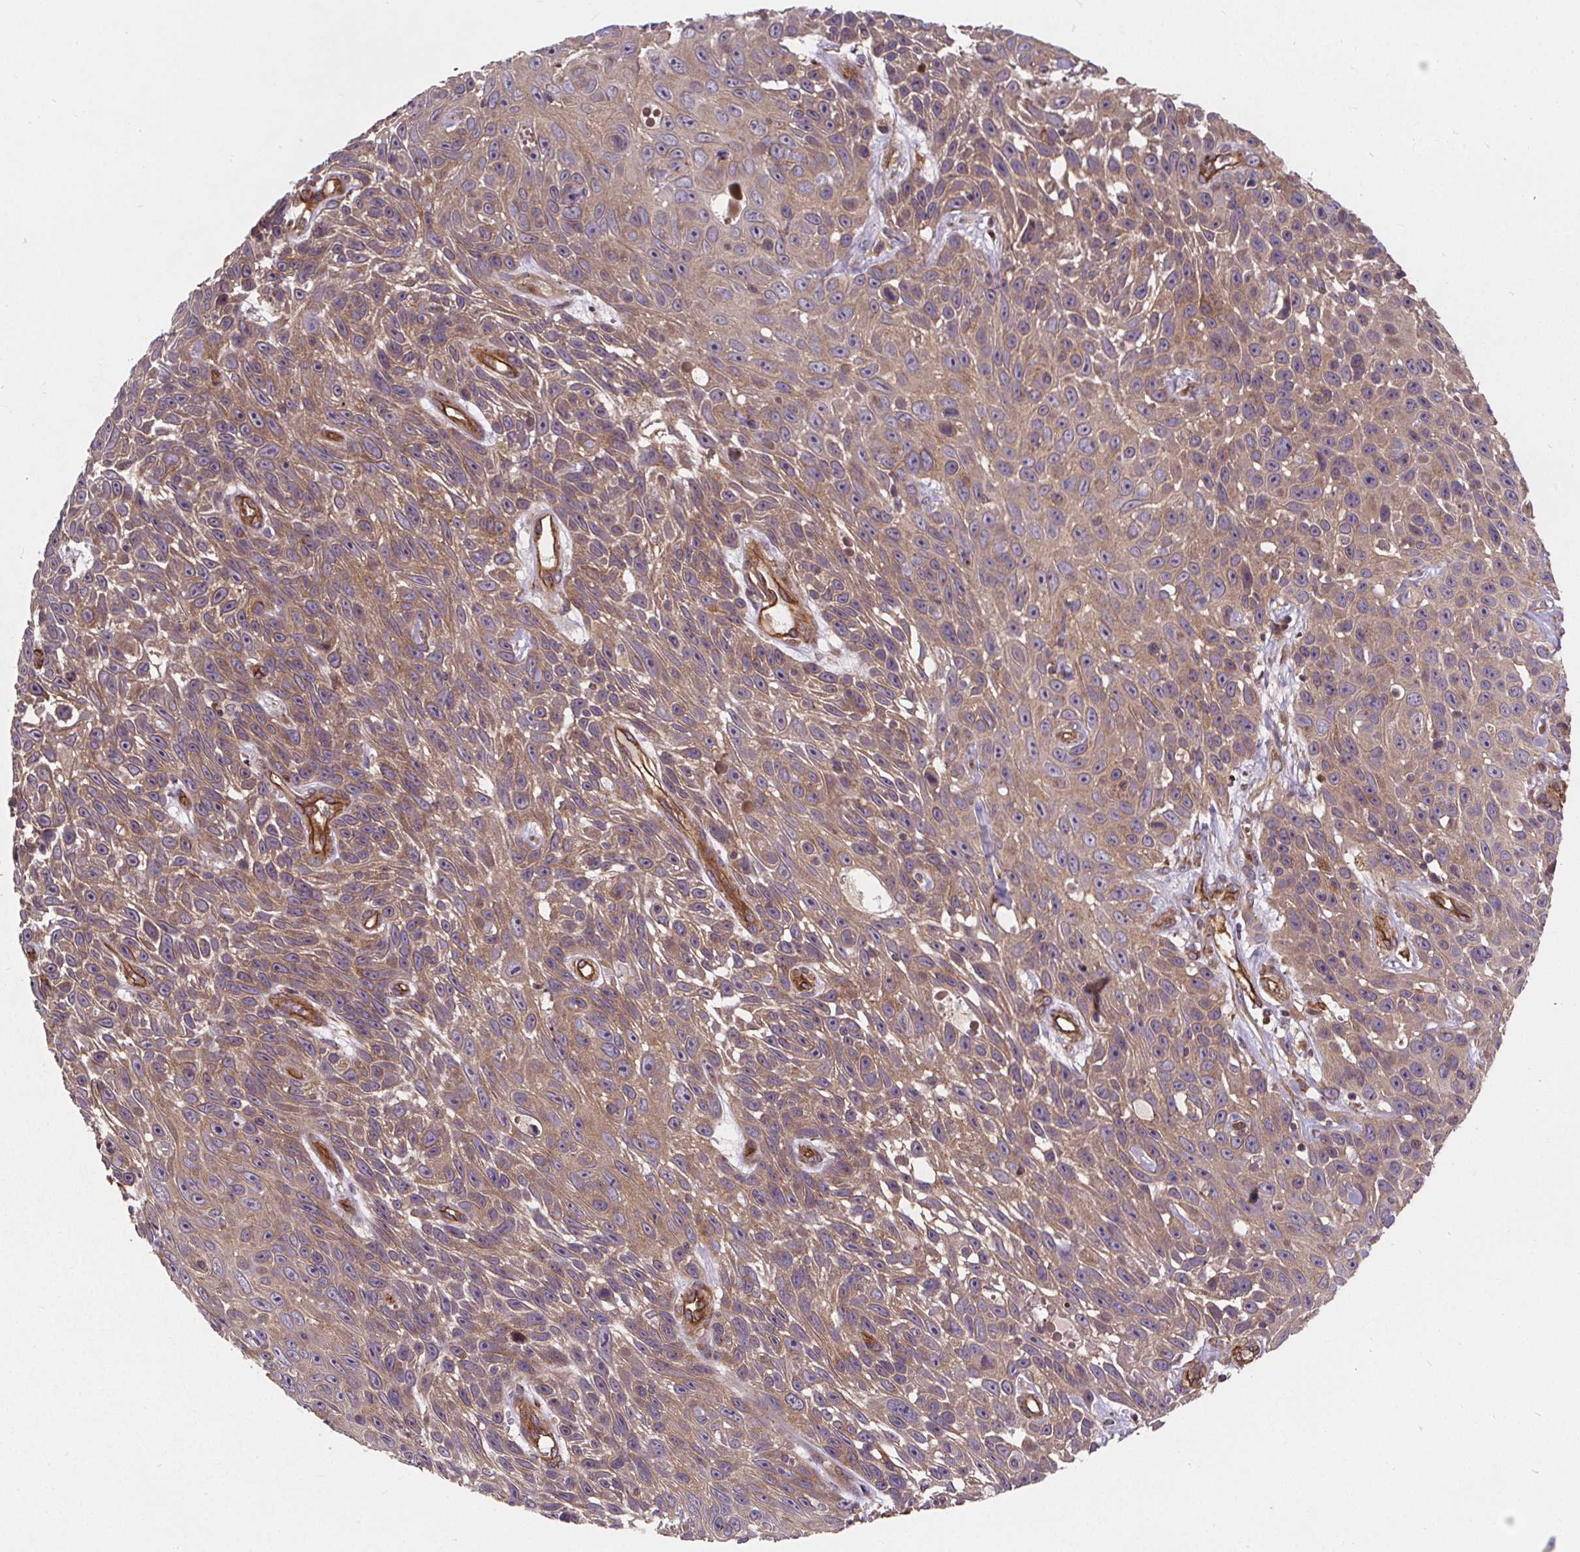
{"staining": {"intensity": "moderate", "quantity": ">75%", "location": "cytoplasmic/membranous"}, "tissue": "skin cancer", "cell_type": "Tumor cells", "image_type": "cancer", "snomed": [{"axis": "morphology", "description": "Squamous cell carcinoma, NOS"}, {"axis": "topography", "description": "Skin"}], "caption": "Immunohistochemical staining of skin squamous cell carcinoma exhibits medium levels of moderate cytoplasmic/membranous protein expression in approximately >75% of tumor cells.", "gene": "CLINT1", "patient": {"sex": "male", "age": 82}}